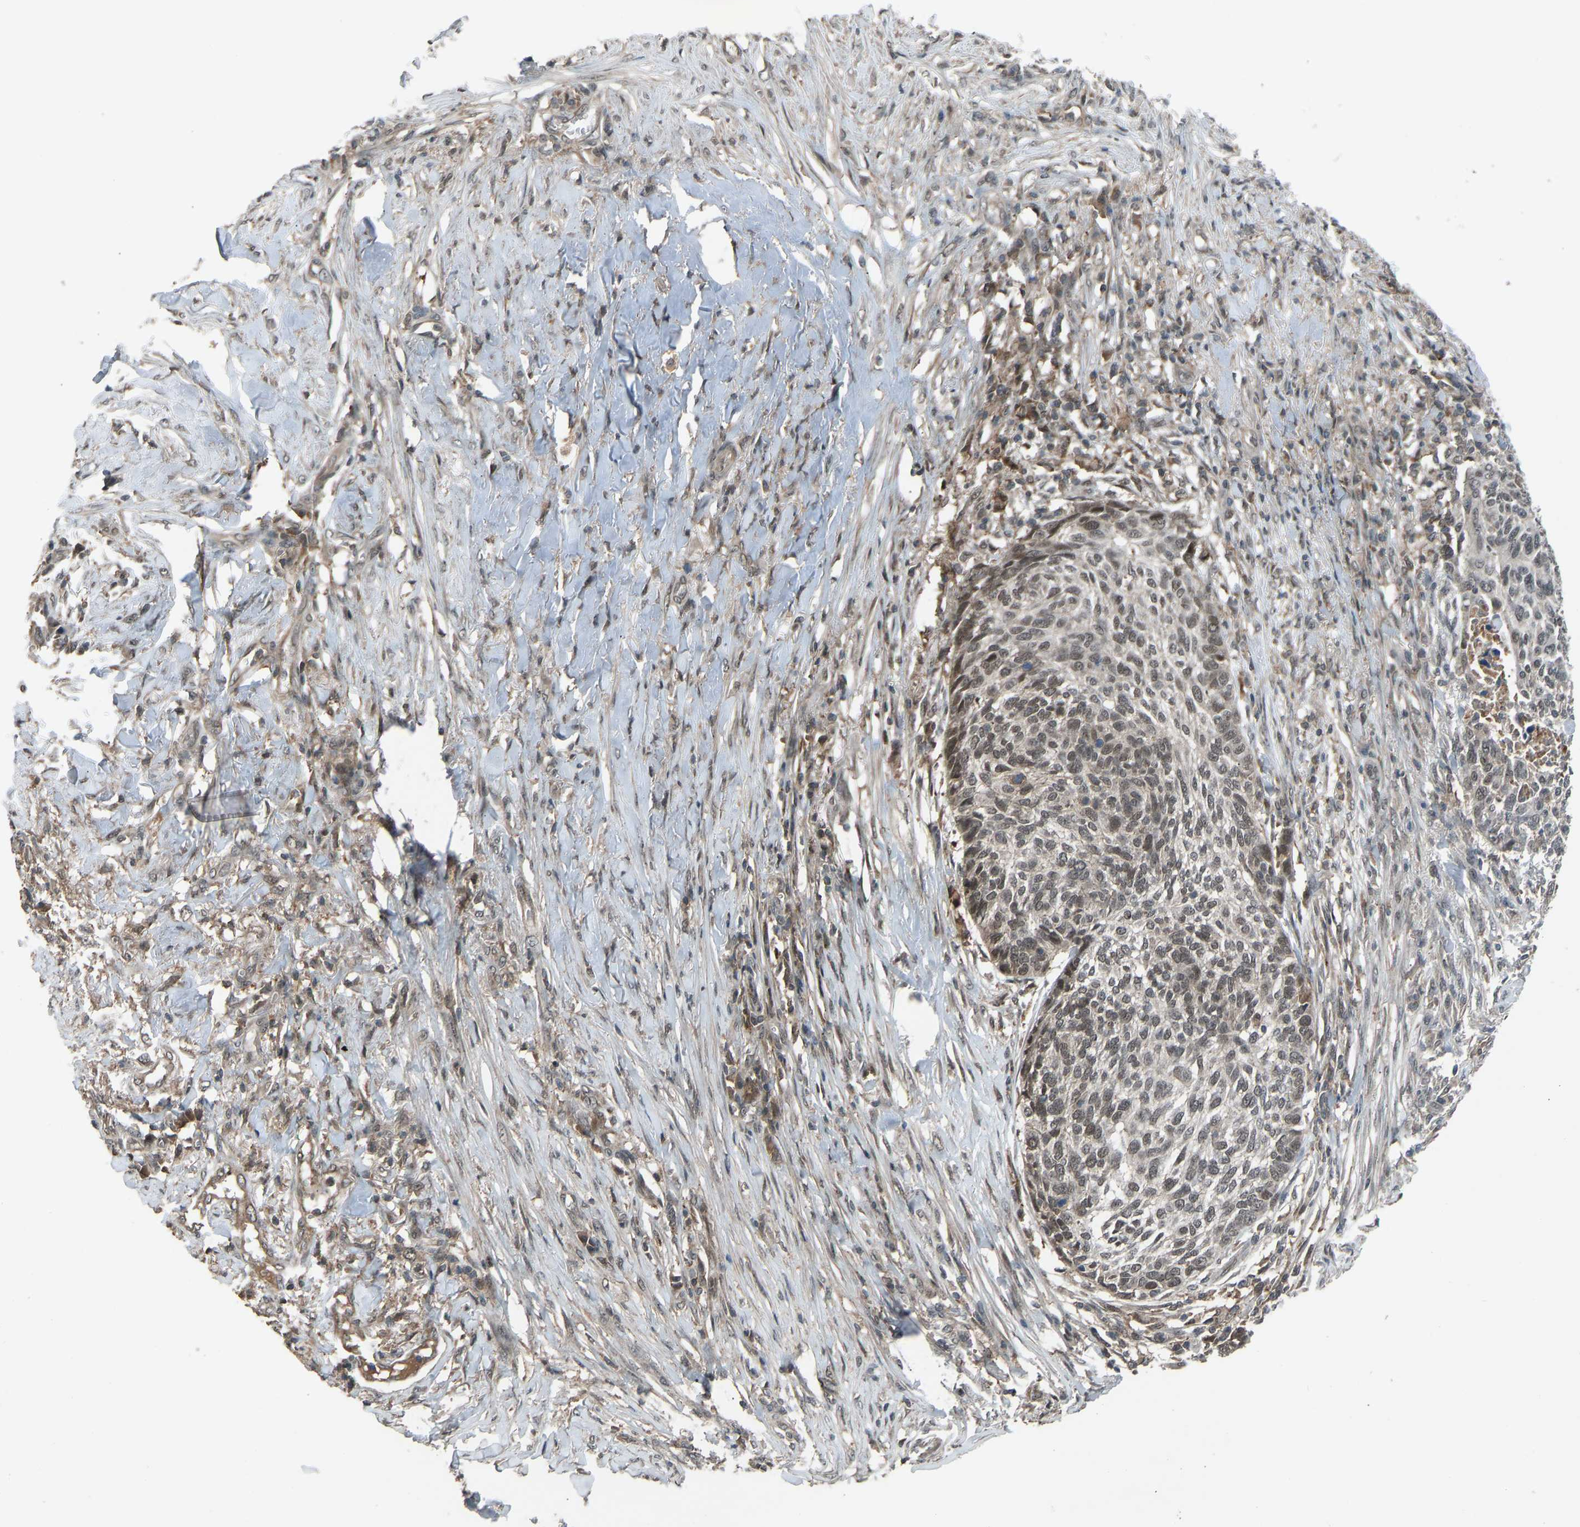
{"staining": {"intensity": "weak", "quantity": ">75%", "location": "cytoplasmic/membranous,nuclear"}, "tissue": "skin cancer", "cell_type": "Tumor cells", "image_type": "cancer", "snomed": [{"axis": "morphology", "description": "Basal cell carcinoma"}, {"axis": "topography", "description": "Skin"}], "caption": "The image shows a brown stain indicating the presence of a protein in the cytoplasmic/membranous and nuclear of tumor cells in skin cancer.", "gene": "SLC43A1", "patient": {"sex": "male", "age": 85}}